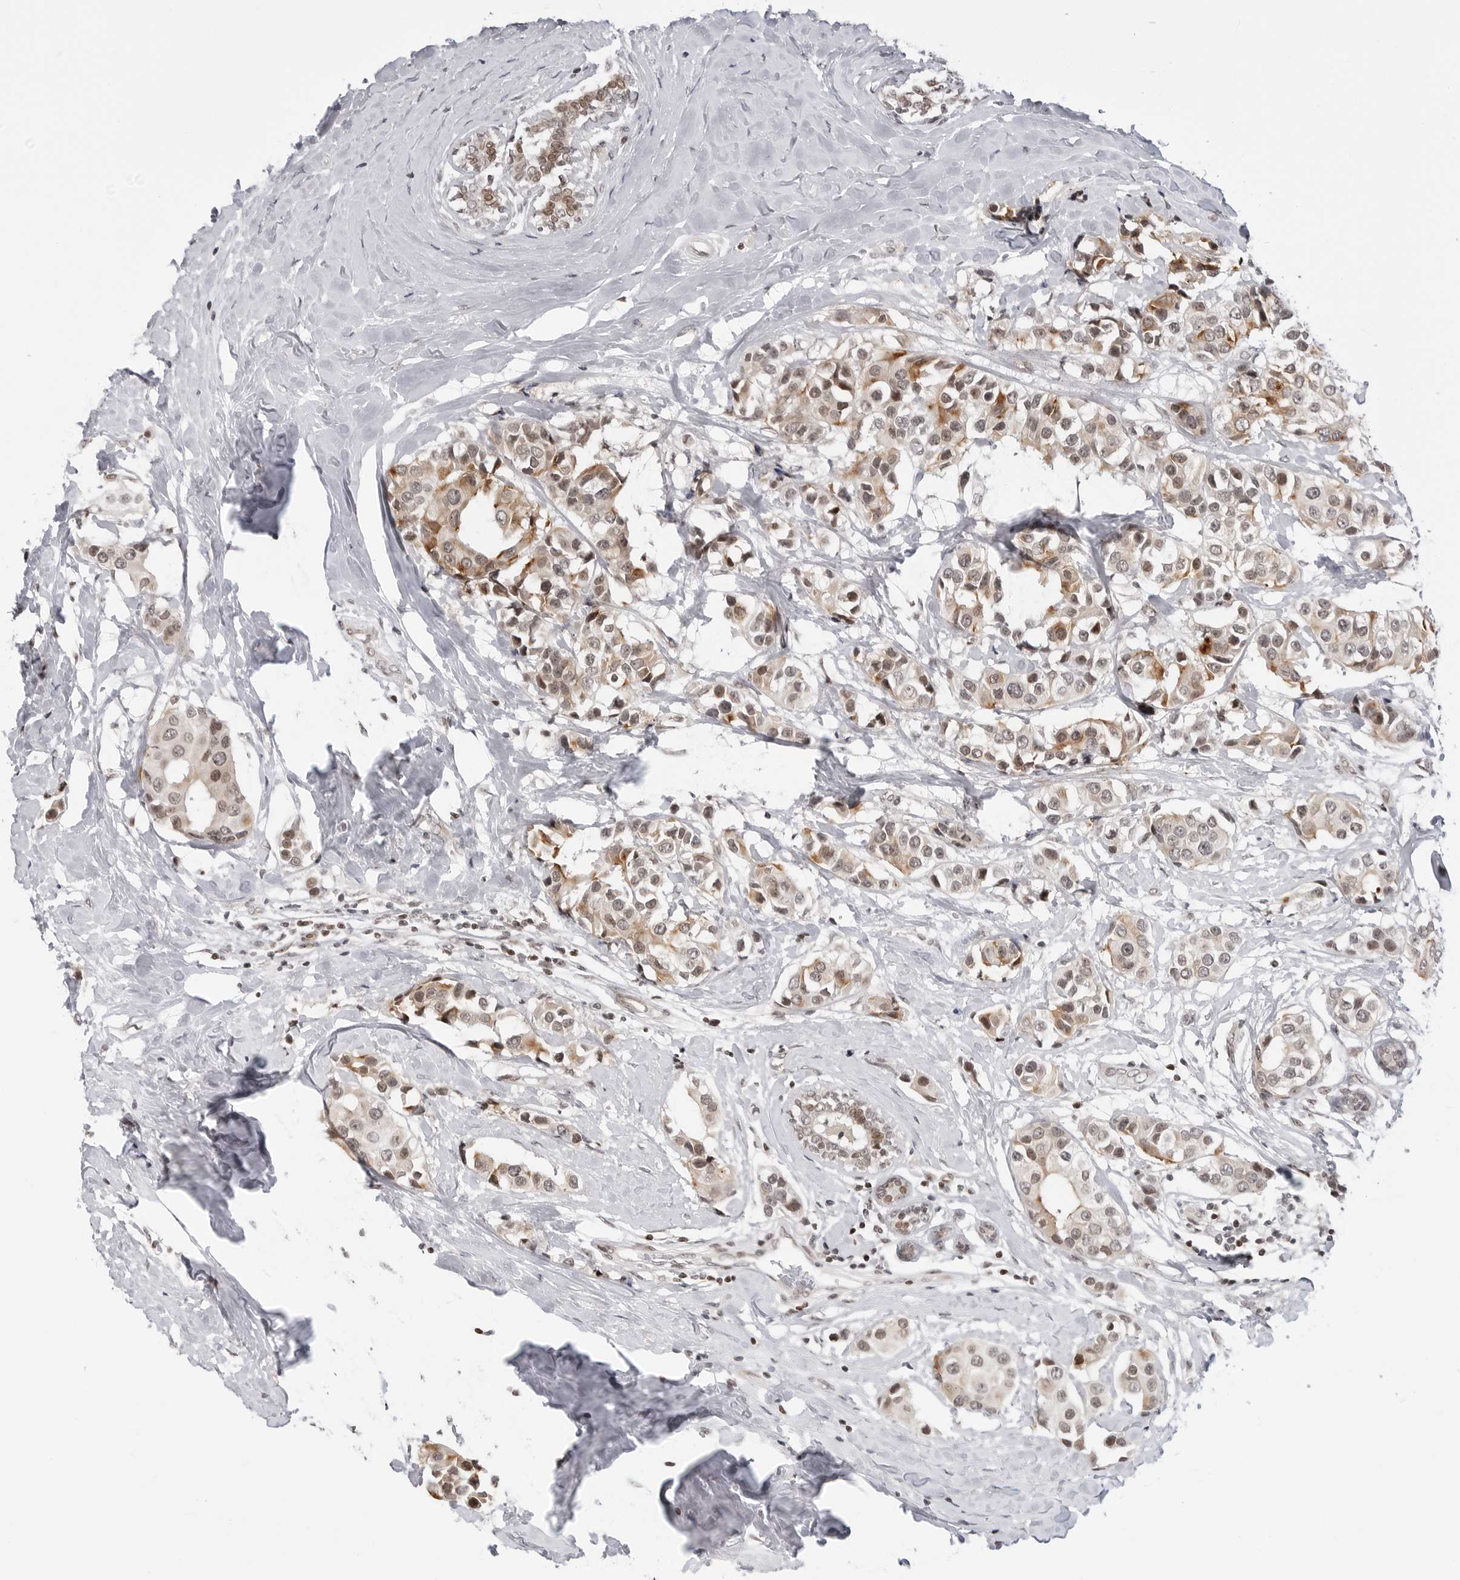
{"staining": {"intensity": "moderate", "quantity": ">75%", "location": "cytoplasmic/membranous,nuclear"}, "tissue": "breast cancer", "cell_type": "Tumor cells", "image_type": "cancer", "snomed": [{"axis": "morphology", "description": "Normal tissue, NOS"}, {"axis": "morphology", "description": "Duct carcinoma"}, {"axis": "topography", "description": "Breast"}], "caption": "Protein staining of intraductal carcinoma (breast) tissue reveals moderate cytoplasmic/membranous and nuclear positivity in approximately >75% of tumor cells.", "gene": "C8orf33", "patient": {"sex": "female", "age": 39}}